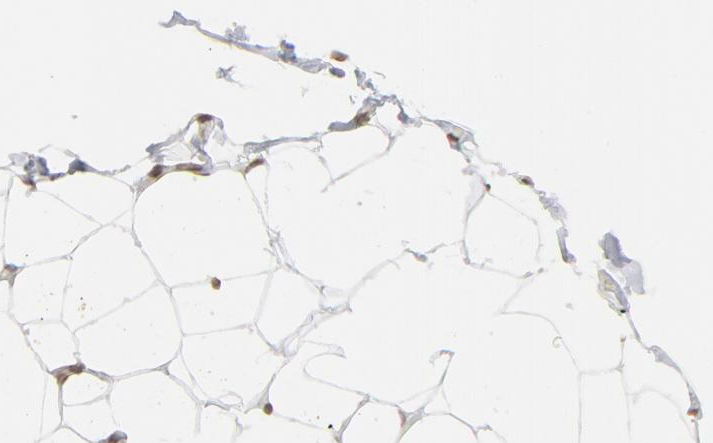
{"staining": {"intensity": "moderate", "quantity": ">75%", "location": "nuclear"}, "tissue": "adipose tissue", "cell_type": "Adipocytes", "image_type": "normal", "snomed": [{"axis": "morphology", "description": "Normal tissue, NOS"}, {"axis": "topography", "description": "Soft tissue"}], "caption": "Human adipose tissue stained with a brown dye exhibits moderate nuclear positive staining in about >75% of adipocytes.", "gene": "H2AC12", "patient": {"sex": "male", "age": 26}}